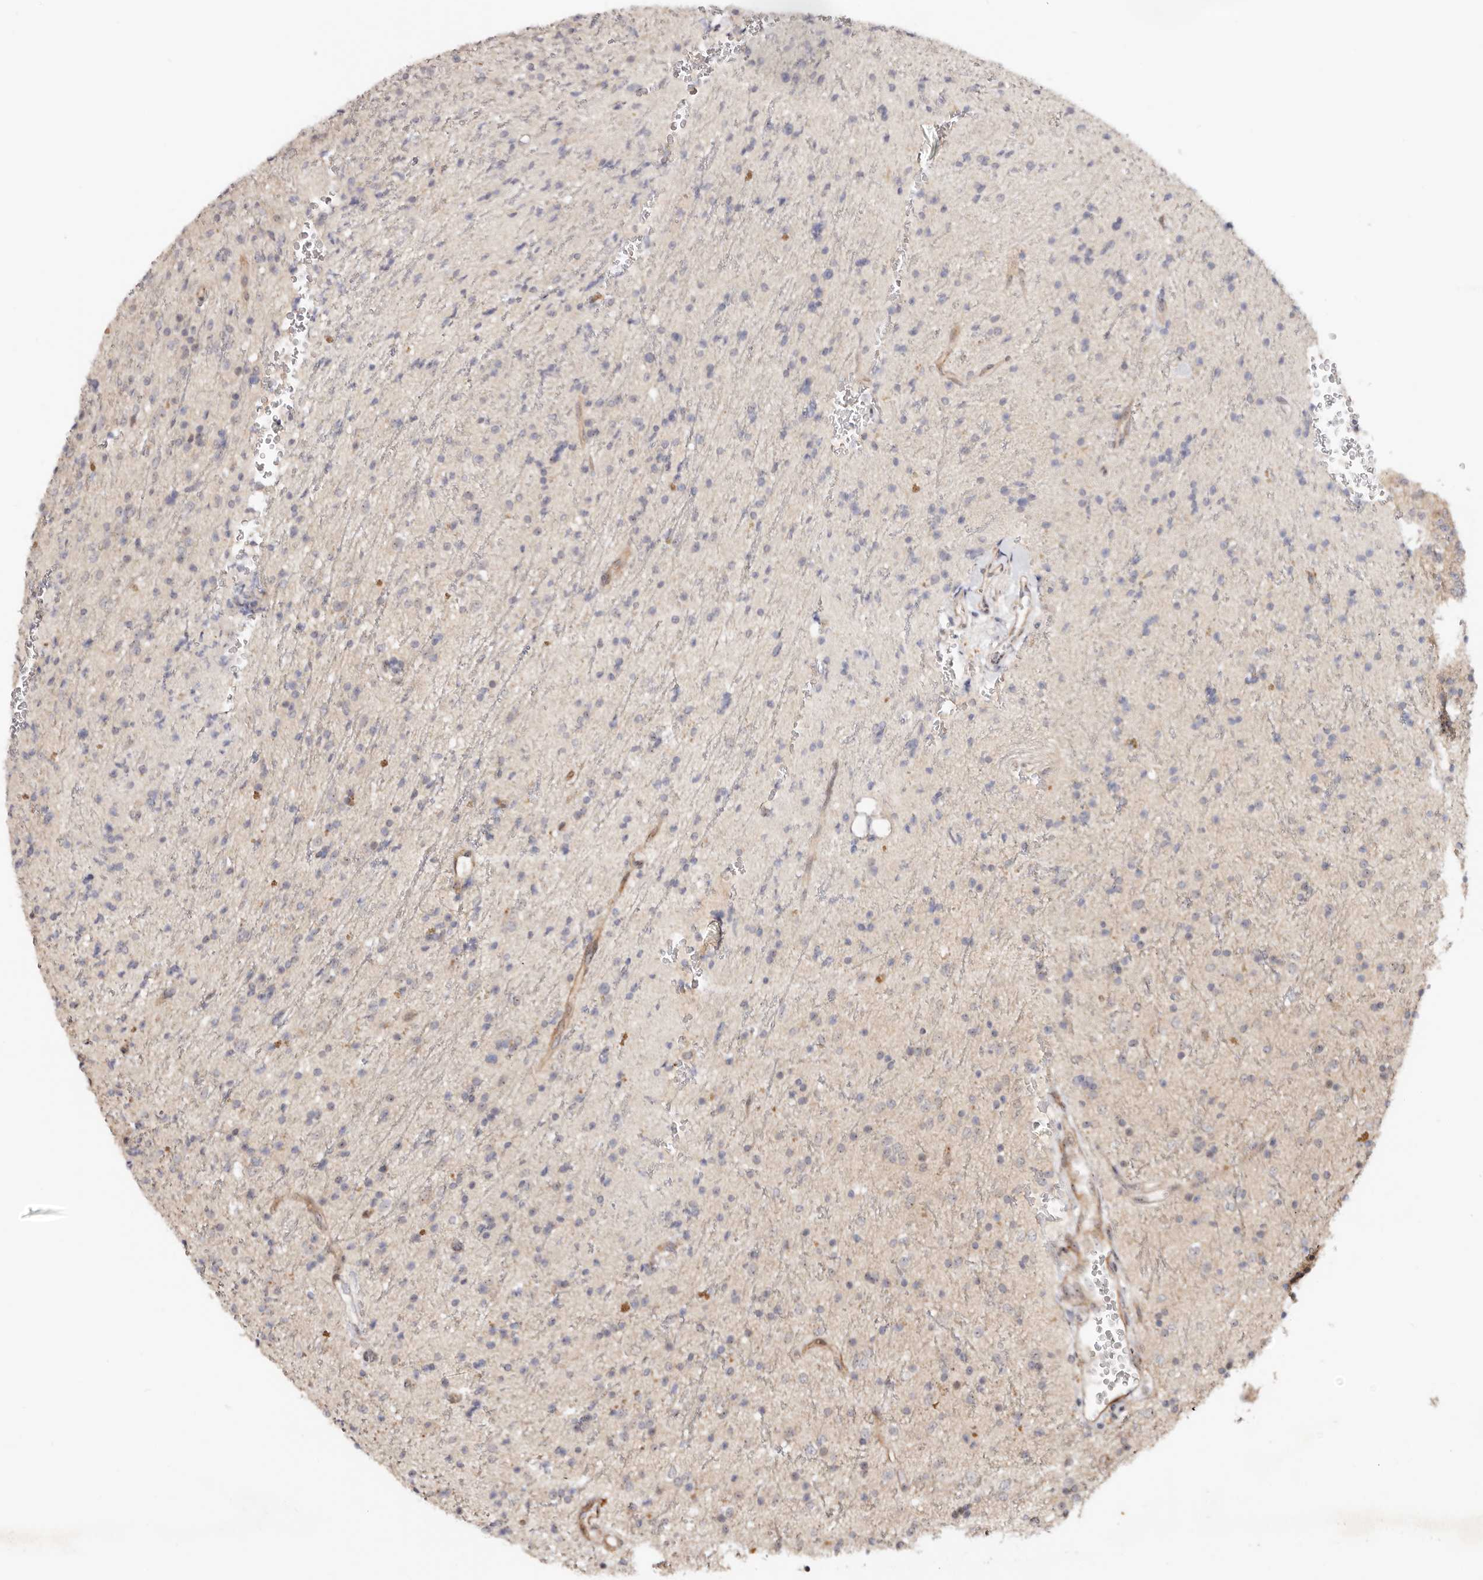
{"staining": {"intensity": "negative", "quantity": "none", "location": "none"}, "tissue": "glioma", "cell_type": "Tumor cells", "image_type": "cancer", "snomed": [{"axis": "morphology", "description": "Glioma, malignant, High grade"}, {"axis": "topography", "description": "Brain"}], "caption": "The photomicrograph displays no staining of tumor cells in glioma.", "gene": "ODF2L", "patient": {"sex": "male", "age": 34}}